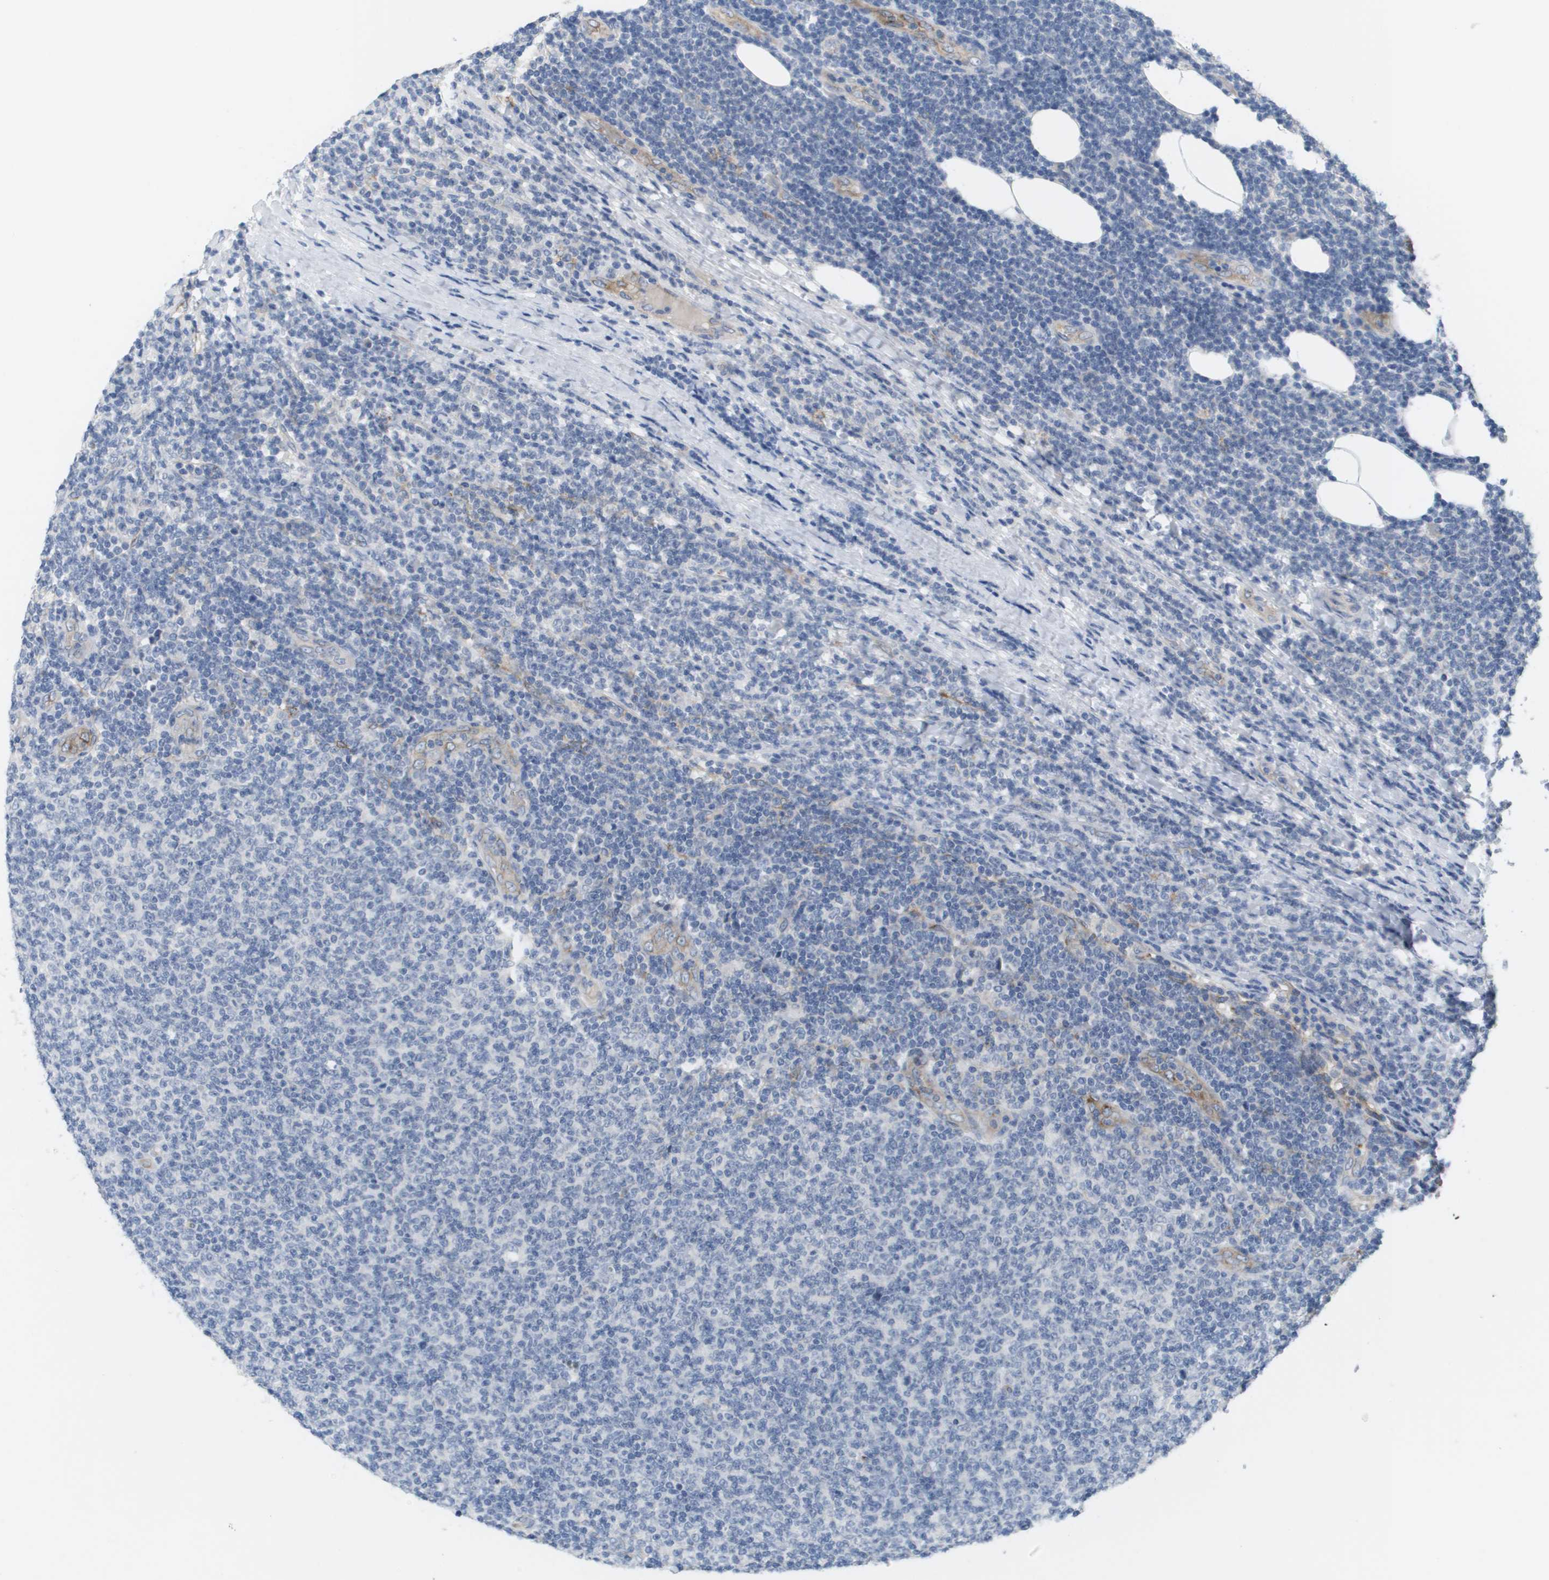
{"staining": {"intensity": "negative", "quantity": "none", "location": "none"}, "tissue": "lymphoma", "cell_type": "Tumor cells", "image_type": "cancer", "snomed": [{"axis": "morphology", "description": "Malignant lymphoma, non-Hodgkin's type, Low grade"}, {"axis": "topography", "description": "Lymph node"}], "caption": "High magnification brightfield microscopy of malignant lymphoma, non-Hodgkin's type (low-grade) stained with DAB (brown) and counterstained with hematoxylin (blue): tumor cells show no significant expression. The staining was performed using DAB (3,3'-diaminobenzidine) to visualize the protein expression in brown, while the nuclei were stained in blue with hematoxylin (Magnification: 20x).", "gene": "ANGPT2", "patient": {"sex": "male", "age": 66}}